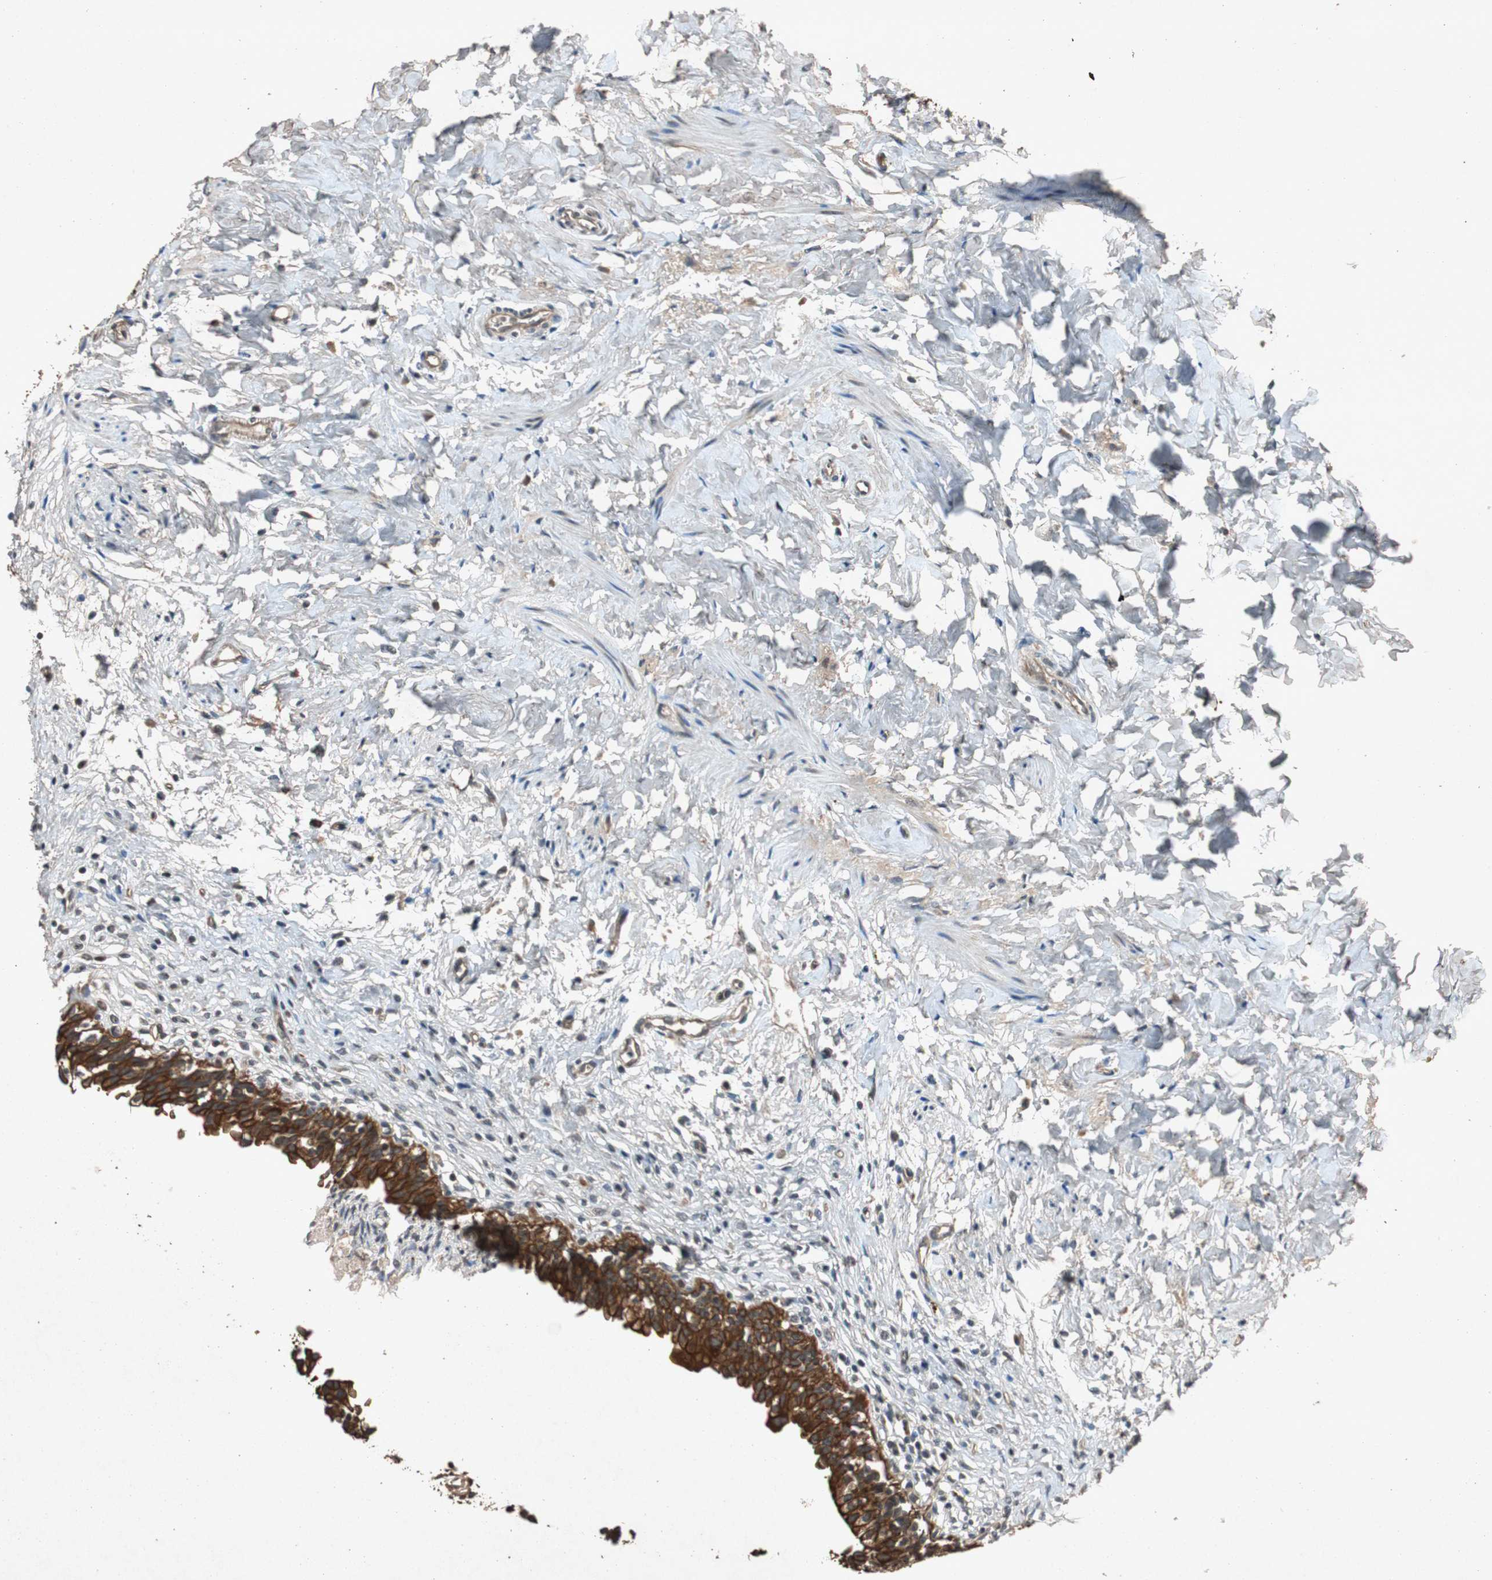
{"staining": {"intensity": "strong", "quantity": ">75%", "location": "cytoplasmic/membranous"}, "tissue": "urinary bladder", "cell_type": "Urothelial cells", "image_type": "normal", "snomed": [{"axis": "morphology", "description": "Normal tissue, NOS"}, {"axis": "morphology", "description": "Inflammation, NOS"}, {"axis": "topography", "description": "Urinary bladder"}], "caption": "A brown stain highlights strong cytoplasmic/membranous staining of a protein in urothelial cells of unremarkable urinary bladder. (IHC, brightfield microscopy, high magnification).", "gene": "SLIT2", "patient": {"sex": "female", "age": 80}}